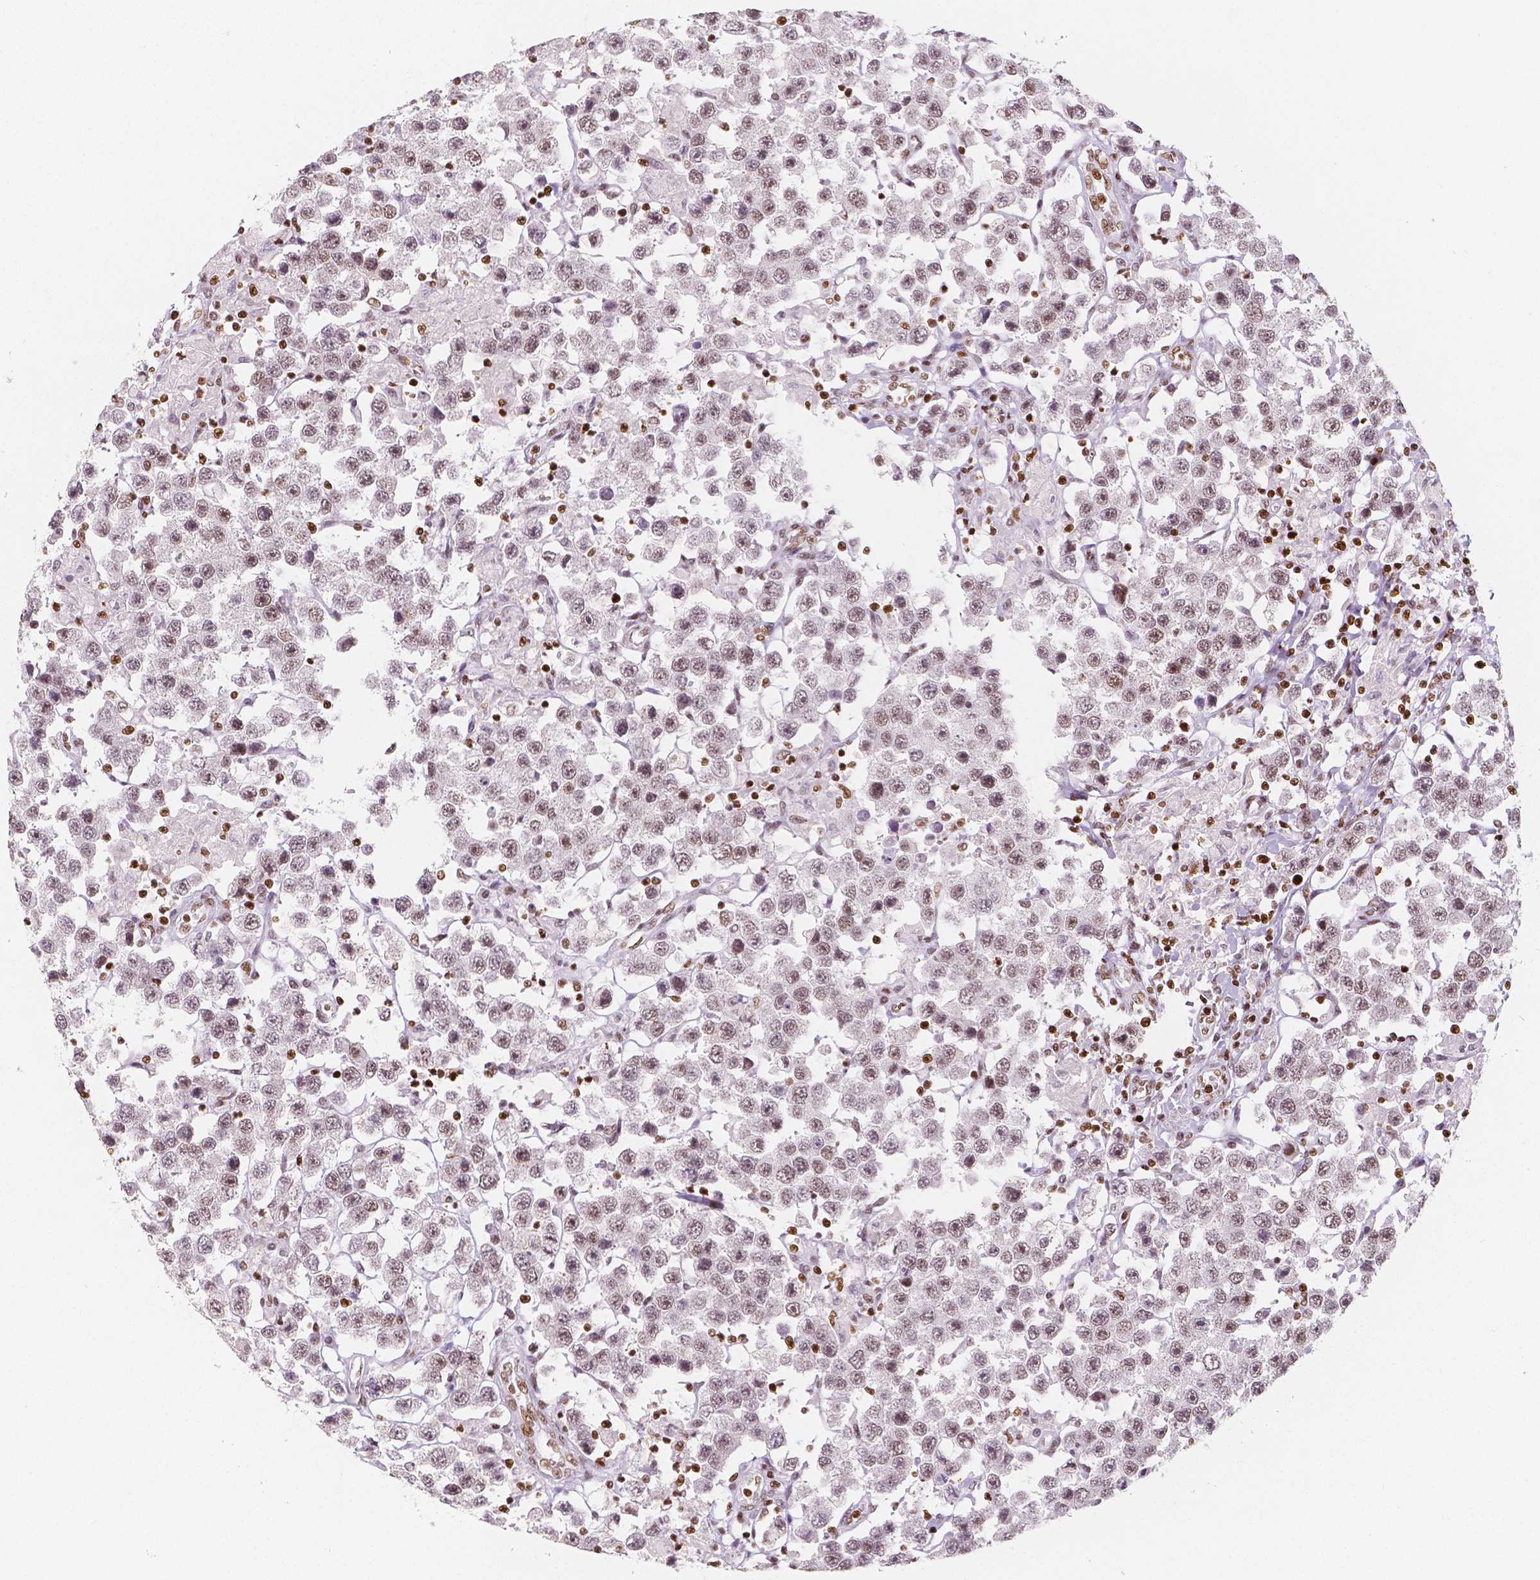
{"staining": {"intensity": "moderate", "quantity": ">75%", "location": "nuclear"}, "tissue": "testis cancer", "cell_type": "Tumor cells", "image_type": "cancer", "snomed": [{"axis": "morphology", "description": "Seminoma, NOS"}, {"axis": "topography", "description": "Testis"}], "caption": "This micrograph displays immunohistochemistry staining of testis cancer, with medium moderate nuclear expression in about >75% of tumor cells.", "gene": "HDAC1", "patient": {"sex": "male", "age": 45}}